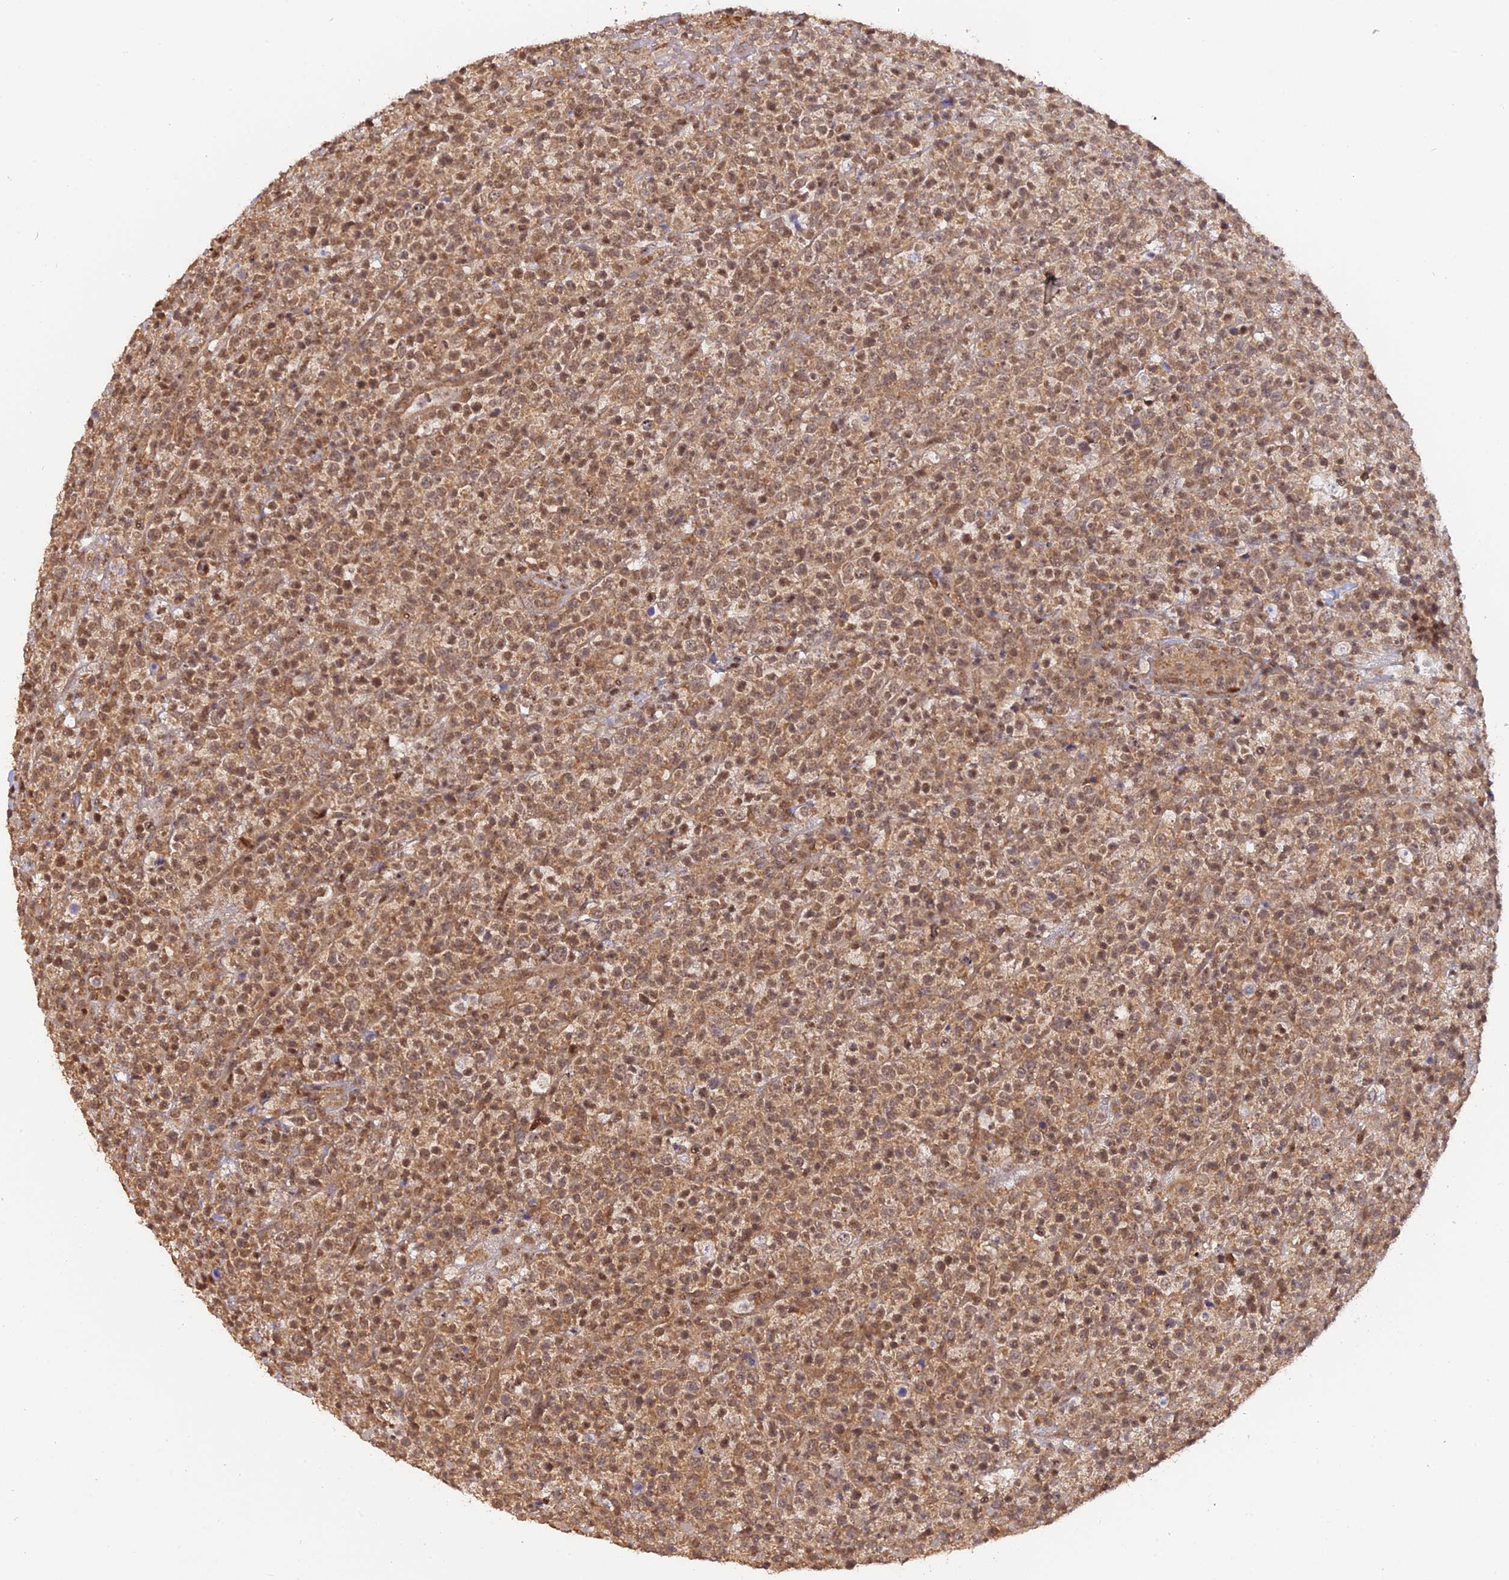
{"staining": {"intensity": "moderate", "quantity": ">75%", "location": "cytoplasmic/membranous,nuclear"}, "tissue": "lymphoma", "cell_type": "Tumor cells", "image_type": "cancer", "snomed": [{"axis": "morphology", "description": "Malignant lymphoma, non-Hodgkin's type, High grade"}, {"axis": "topography", "description": "Colon"}], "caption": "The image displays immunohistochemical staining of malignant lymphoma, non-Hodgkin's type (high-grade). There is moderate cytoplasmic/membranous and nuclear expression is identified in approximately >75% of tumor cells.", "gene": "PKIG", "patient": {"sex": "female", "age": 53}}